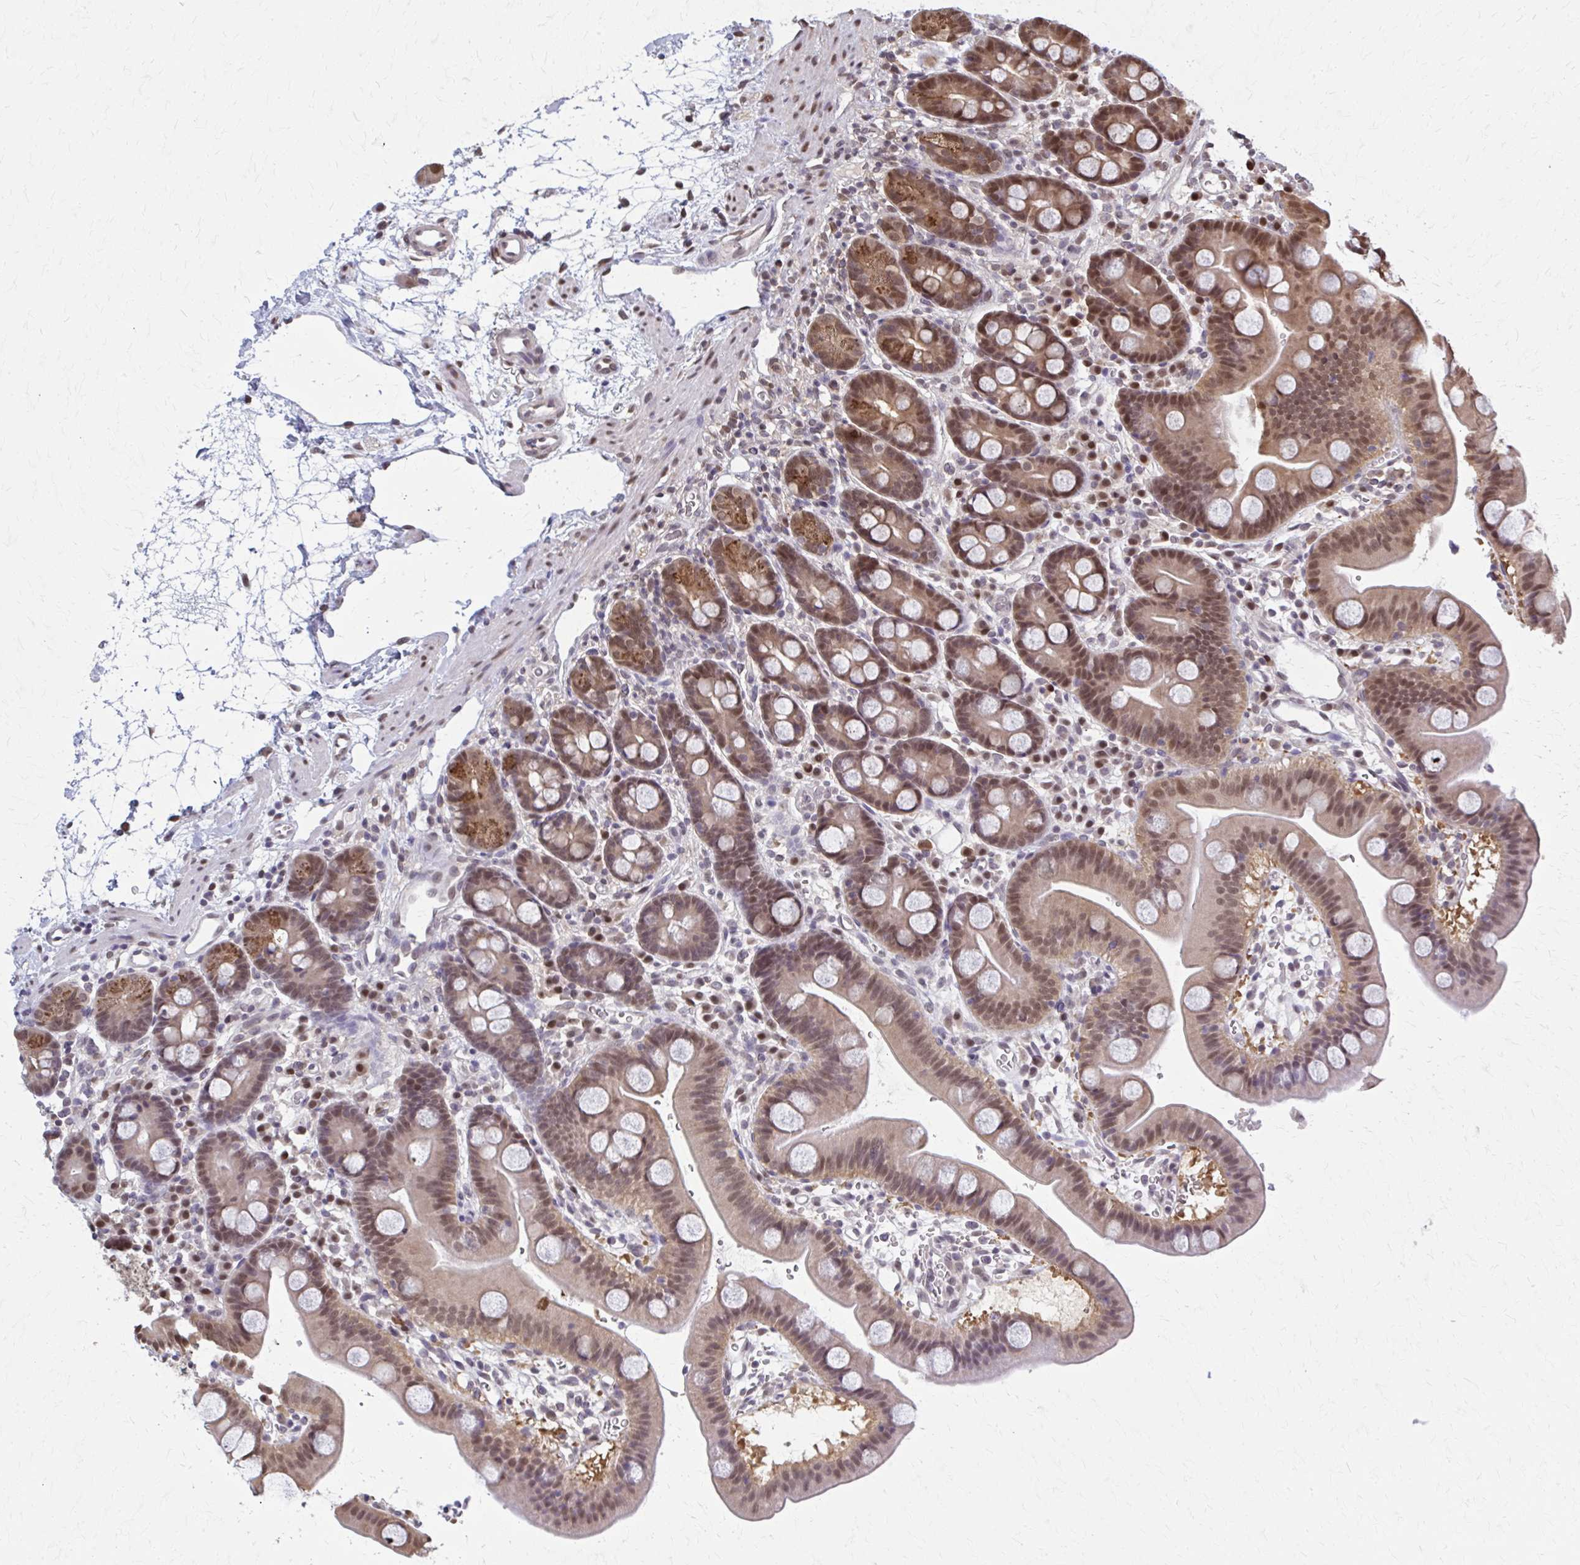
{"staining": {"intensity": "moderate", "quantity": ">75%", "location": "cytoplasmic/membranous,nuclear"}, "tissue": "duodenum", "cell_type": "Glandular cells", "image_type": "normal", "snomed": [{"axis": "morphology", "description": "Normal tissue, NOS"}, {"axis": "topography", "description": "Duodenum"}], "caption": "Duodenum stained for a protein (brown) exhibits moderate cytoplasmic/membranous,nuclear positive expression in approximately >75% of glandular cells.", "gene": "MDH1", "patient": {"sex": "male", "age": 59}}